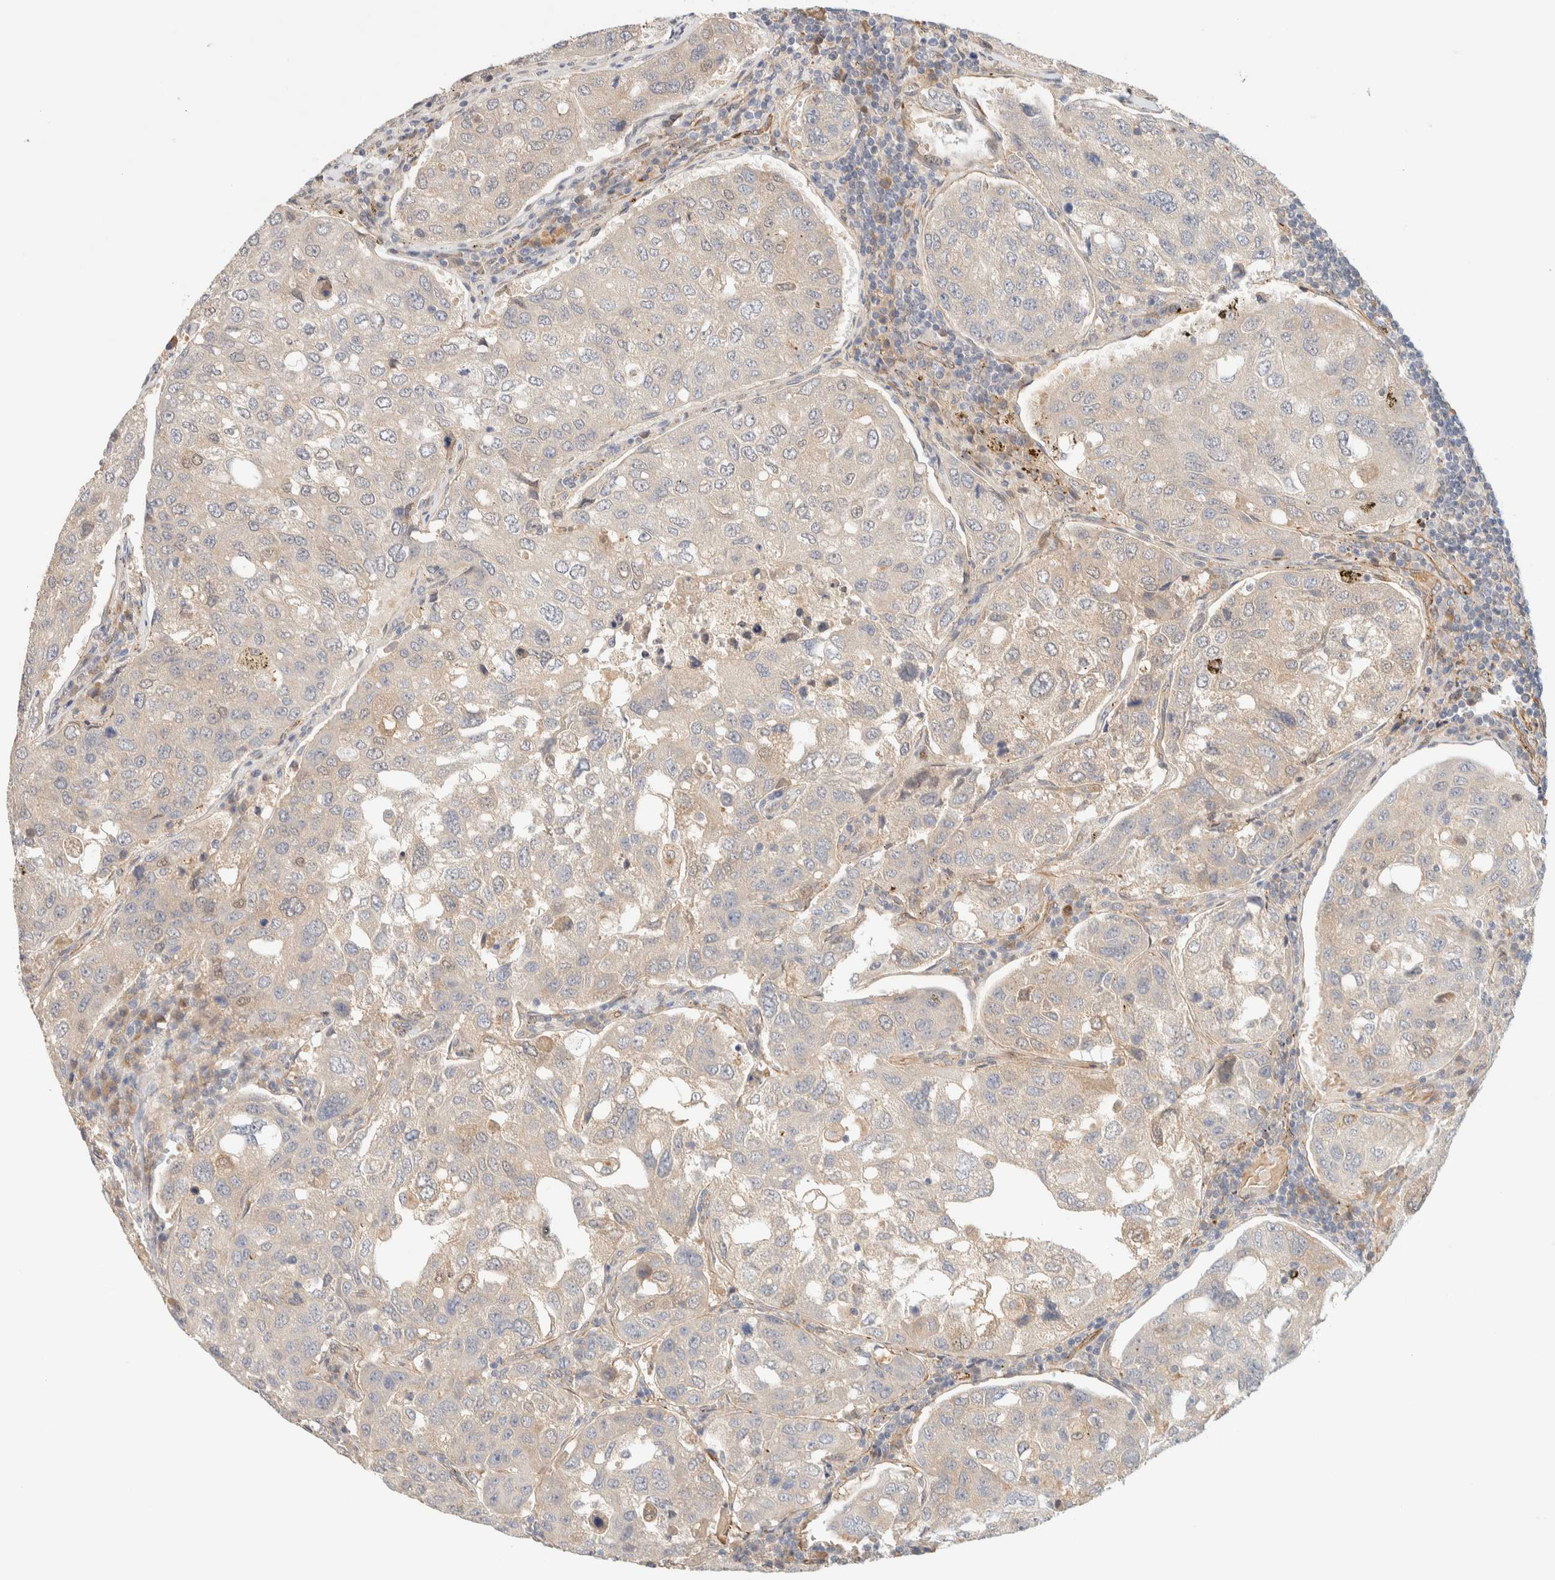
{"staining": {"intensity": "negative", "quantity": "none", "location": "none"}, "tissue": "urothelial cancer", "cell_type": "Tumor cells", "image_type": "cancer", "snomed": [{"axis": "morphology", "description": "Urothelial carcinoma, High grade"}, {"axis": "topography", "description": "Lymph node"}, {"axis": "topography", "description": "Urinary bladder"}], "caption": "Immunohistochemistry photomicrograph of human urothelial cancer stained for a protein (brown), which reveals no staining in tumor cells. (Immunohistochemistry (ihc), brightfield microscopy, high magnification).", "gene": "FAT1", "patient": {"sex": "male", "age": 51}}